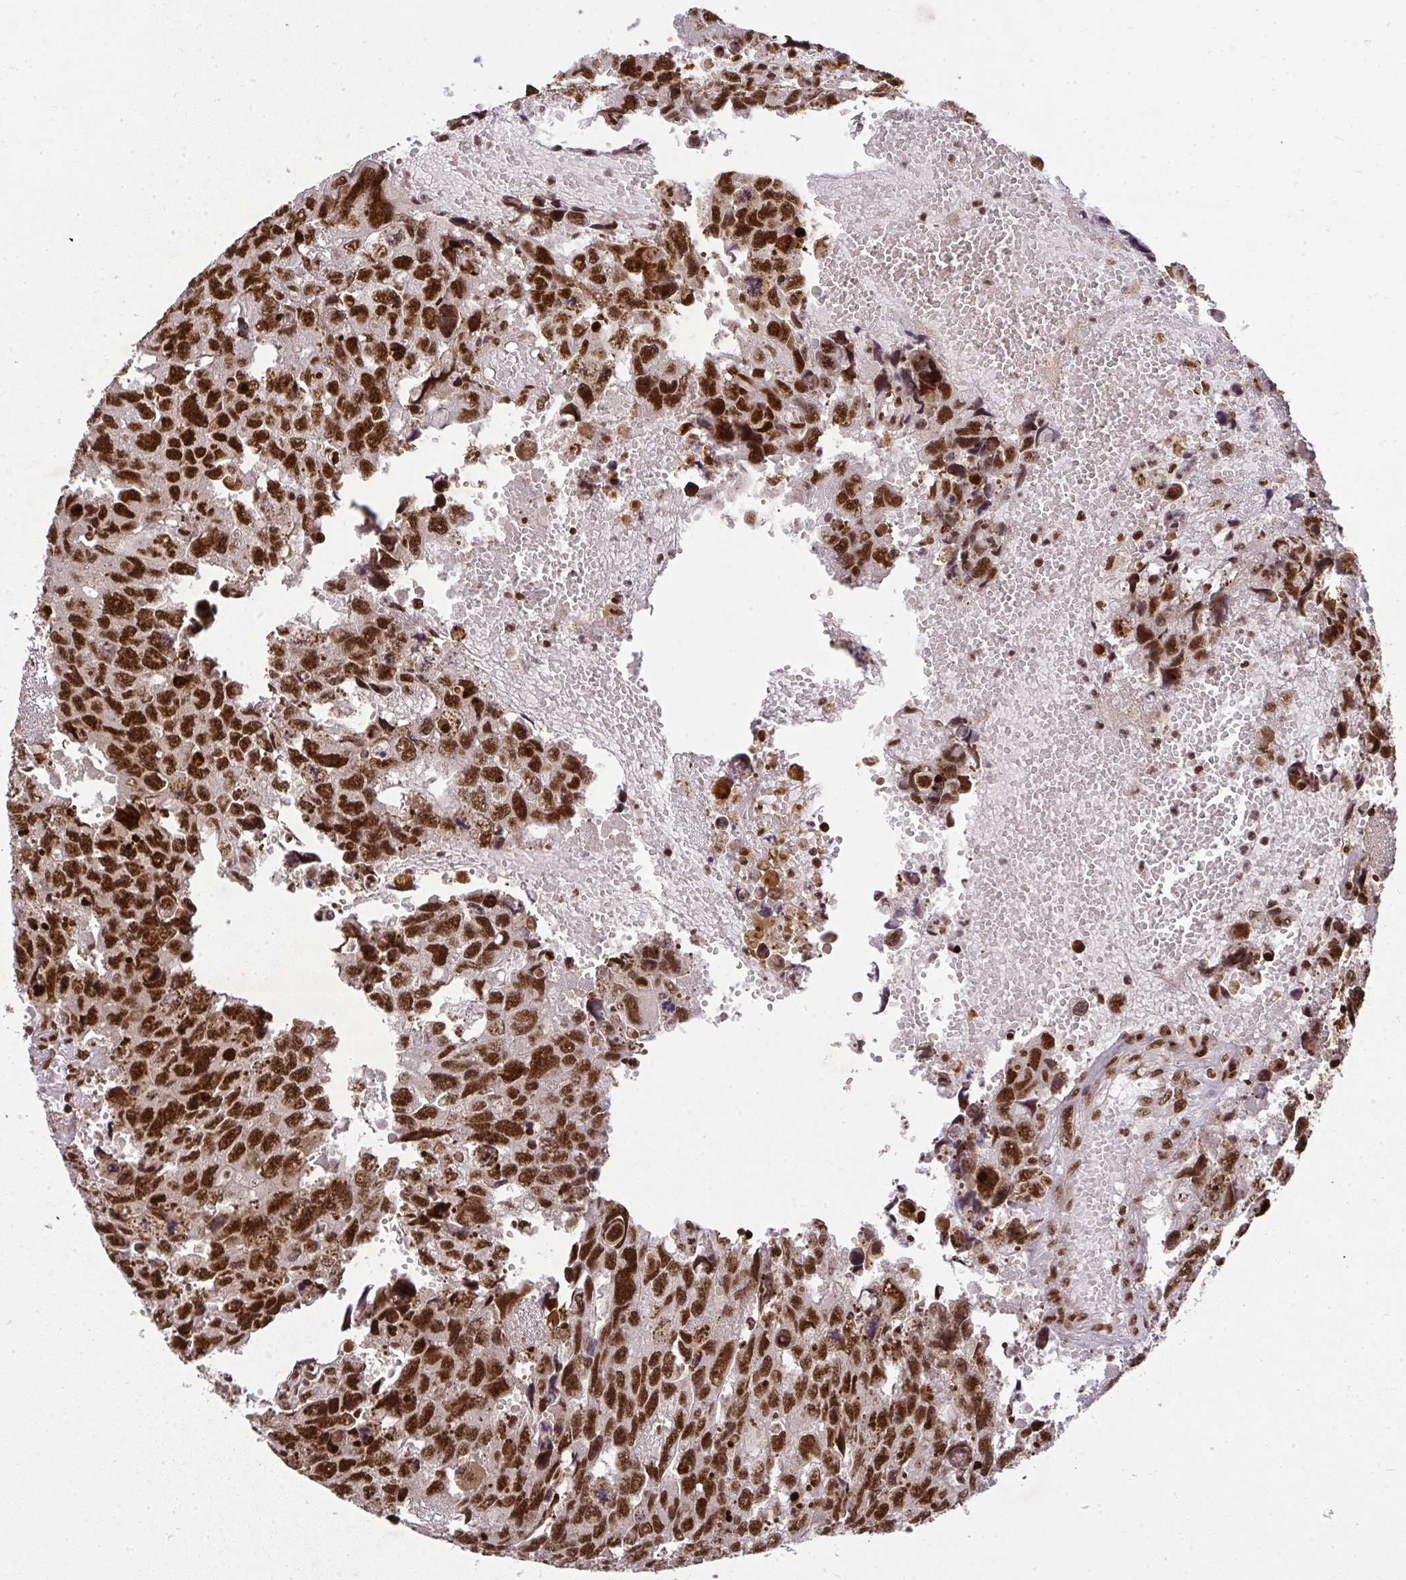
{"staining": {"intensity": "strong", "quantity": ">75%", "location": "nuclear"}, "tissue": "testis cancer", "cell_type": "Tumor cells", "image_type": "cancer", "snomed": [{"axis": "morphology", "description": "Seminoma, NOS"}, {"axis": "topography", "description": "Testis"}], "caption": "This histopathology image shows testis cancer (seminoma) stained with immunohistochemistry to label a protein in brown. The nuclear of tumor cells show strong positivity for the protein. Nuclei are counter-stained blue.", "gene": "U2AF1", "patient": {"sex": "male", "age": 26}}